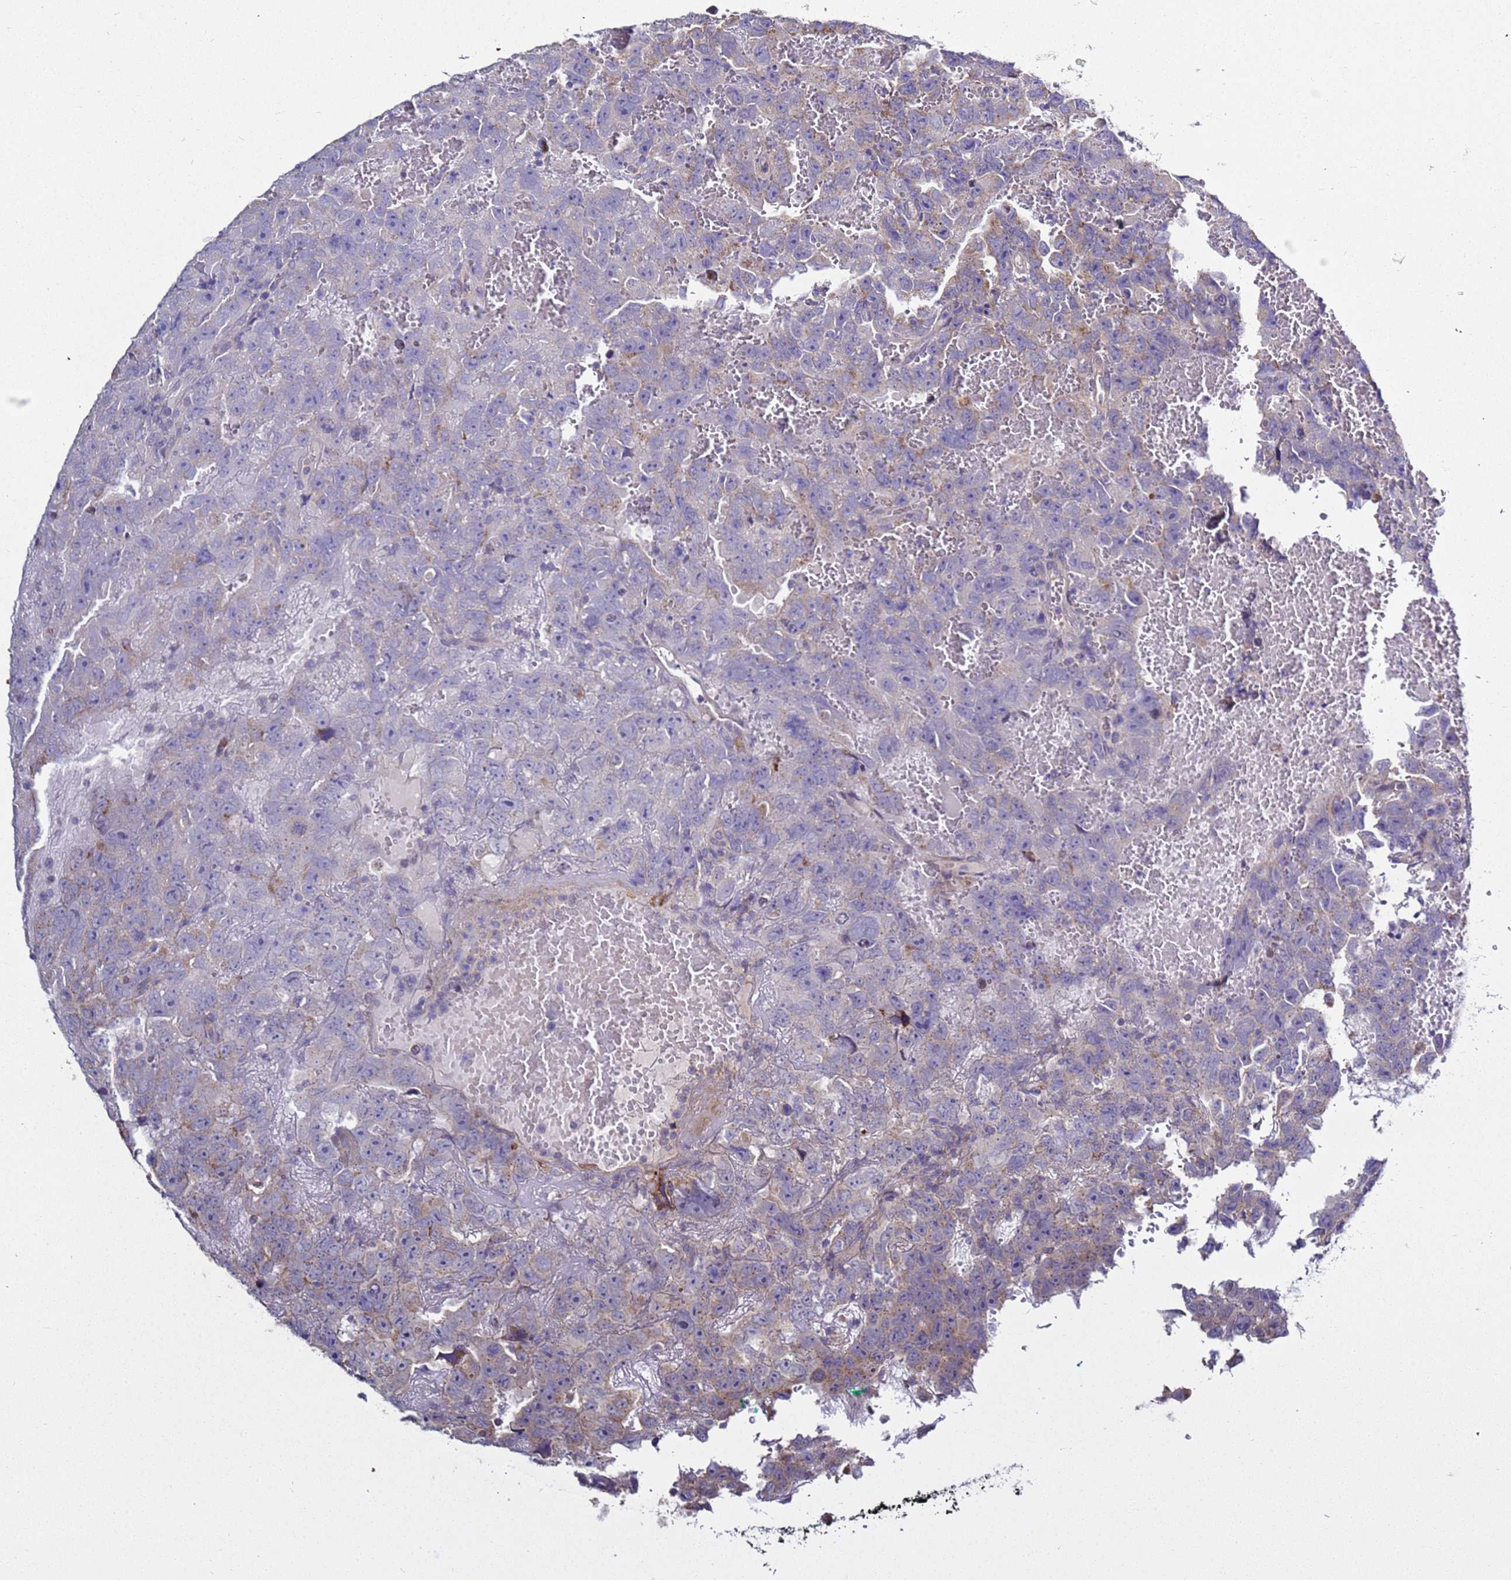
{"staining": {"intensity": "negative", "quantity": "none", "location": "none"}, "tissue": "testis cancer", "cell_type": "Tumor cells", "image_type": "cancer", "snomed": [{"axis": "morphology", "description": "Carcinoma, Embryonal, NOS"}, {"axis": "topography", "description": "Testis"}], "caption": "Testis embryonal carcinoma stained for a protein using IHC demonstrates no expression tumor cells.", "gene": "RABL2B", "patient": {"sex": "male", "age": 45}}